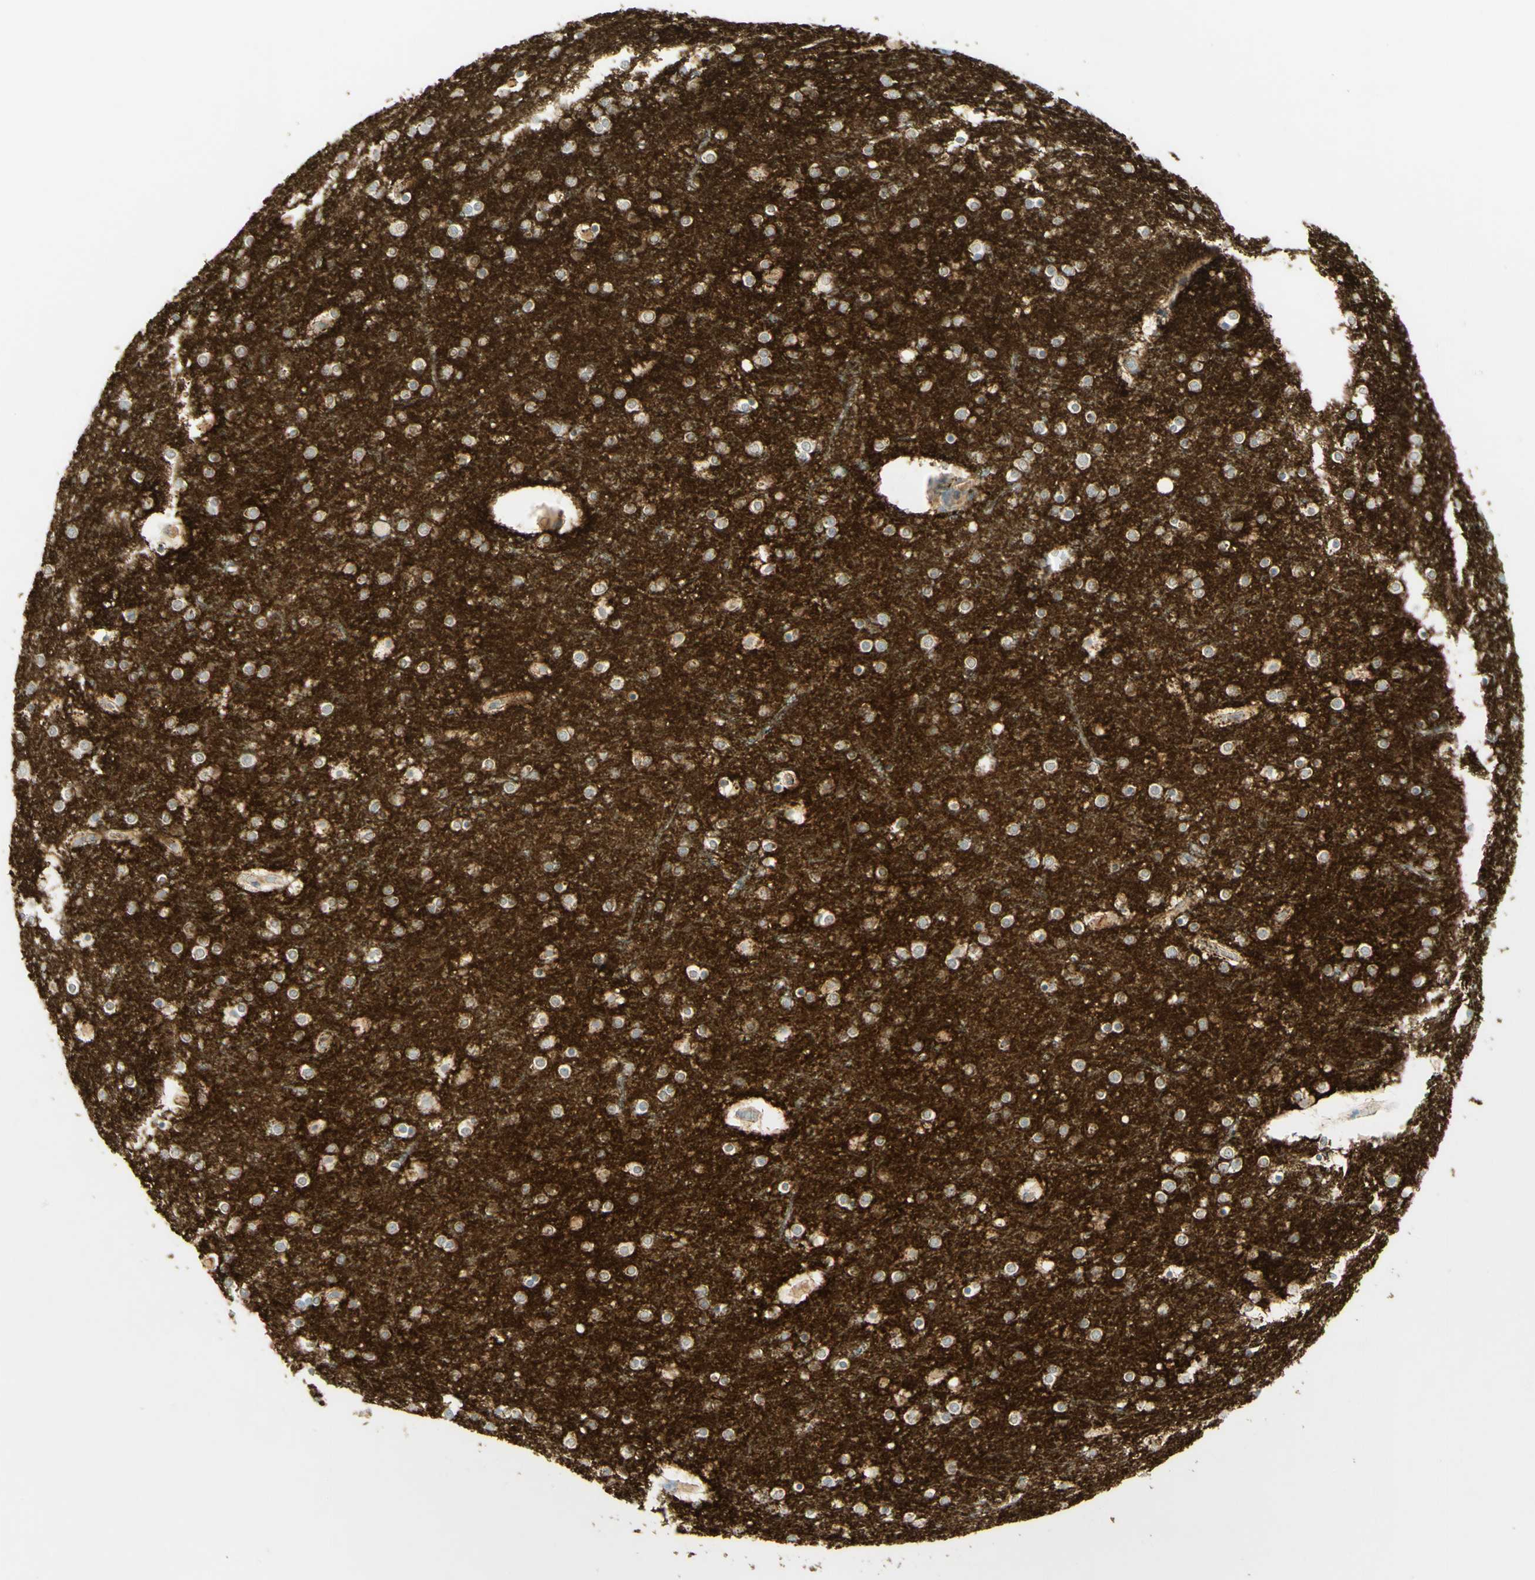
{"staining": {"intensity": "negative", "quantity": "none", "location": "none"}, "tissue": "cerebral cortex", "cell_type": "Endothelial cells", "image_type": "normal", "snomed": [{"axis": "morphology", "description": "Normal tissue, NOS"}, {"axis": "topography", "description": "Cerebral cortex"}], "caption": "This is a micrograph of IHC staining of normal cerebral cortex, which shows no positivity in endothelial cells.", "gene": "TNN", "patient": {"sex": "female", "age": 54}}